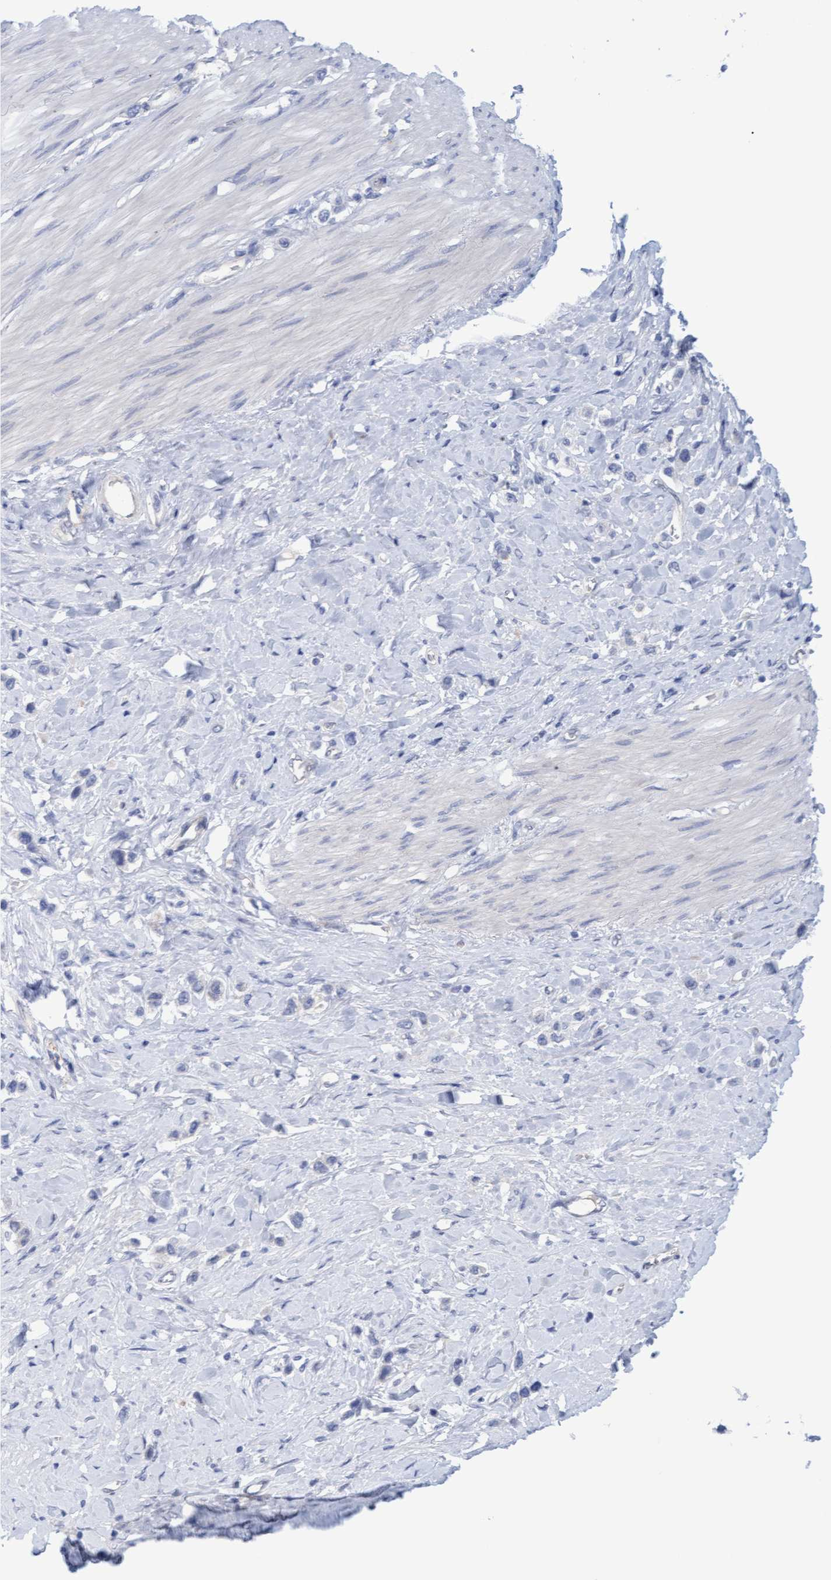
{"staining": {"intensity": "negative", "quantity": "none", "location": "none"}, "tissue": "stomach cancer", "cell_type": "Tumor cells", "image_type": "cancer", "snomed": [{"axis": "morphology", "description": "Adenocarcinoma, NOS"}, {"axis": "topography", "description": "Stomach"}], "caption": "Immunohistochemical staining of human stomach adenocarcinoma exhibits no significant expression in tumor cells.", "gene": "STXBP1", "patient": {"sex": "female", "age": 65}}